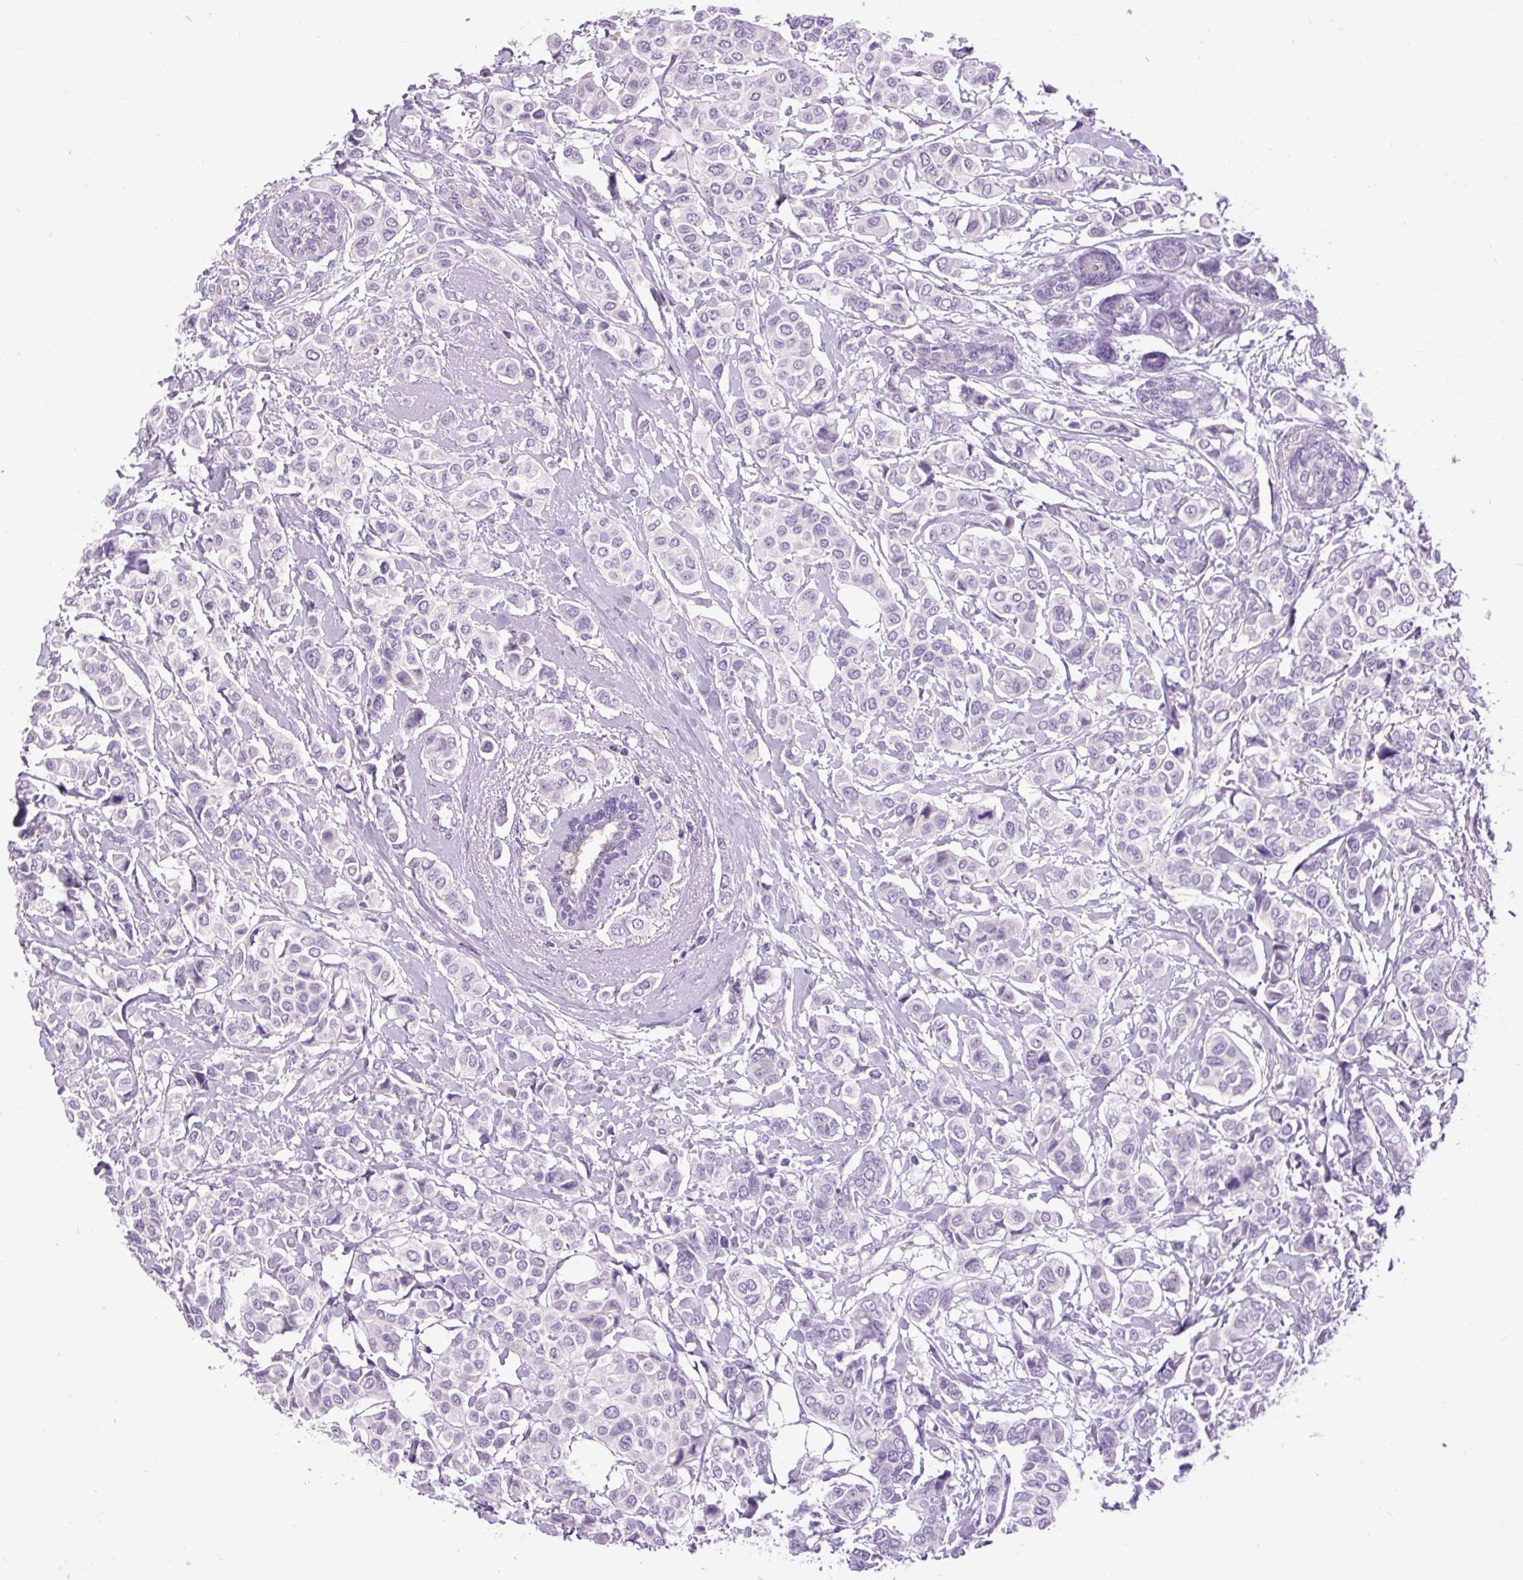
{"staining": {"intensity": "negative", "quantity": "none", "location": "none"}, "tissue": "breast cancer", "cell_type": "Tumor cells", "image_type": "cancer", "snomed": [{"axis": "morphology", "description": "Lobular carcinoma"}, {"axis": "topography", "description": "Breast"}], "caption": "Immunohistochemical staining of human lobular carcinoma (breast) demonstrates no significant positivity in tumor cells.", "gene": "FABP7", "patient": {"sex": "female", "age": 51}}